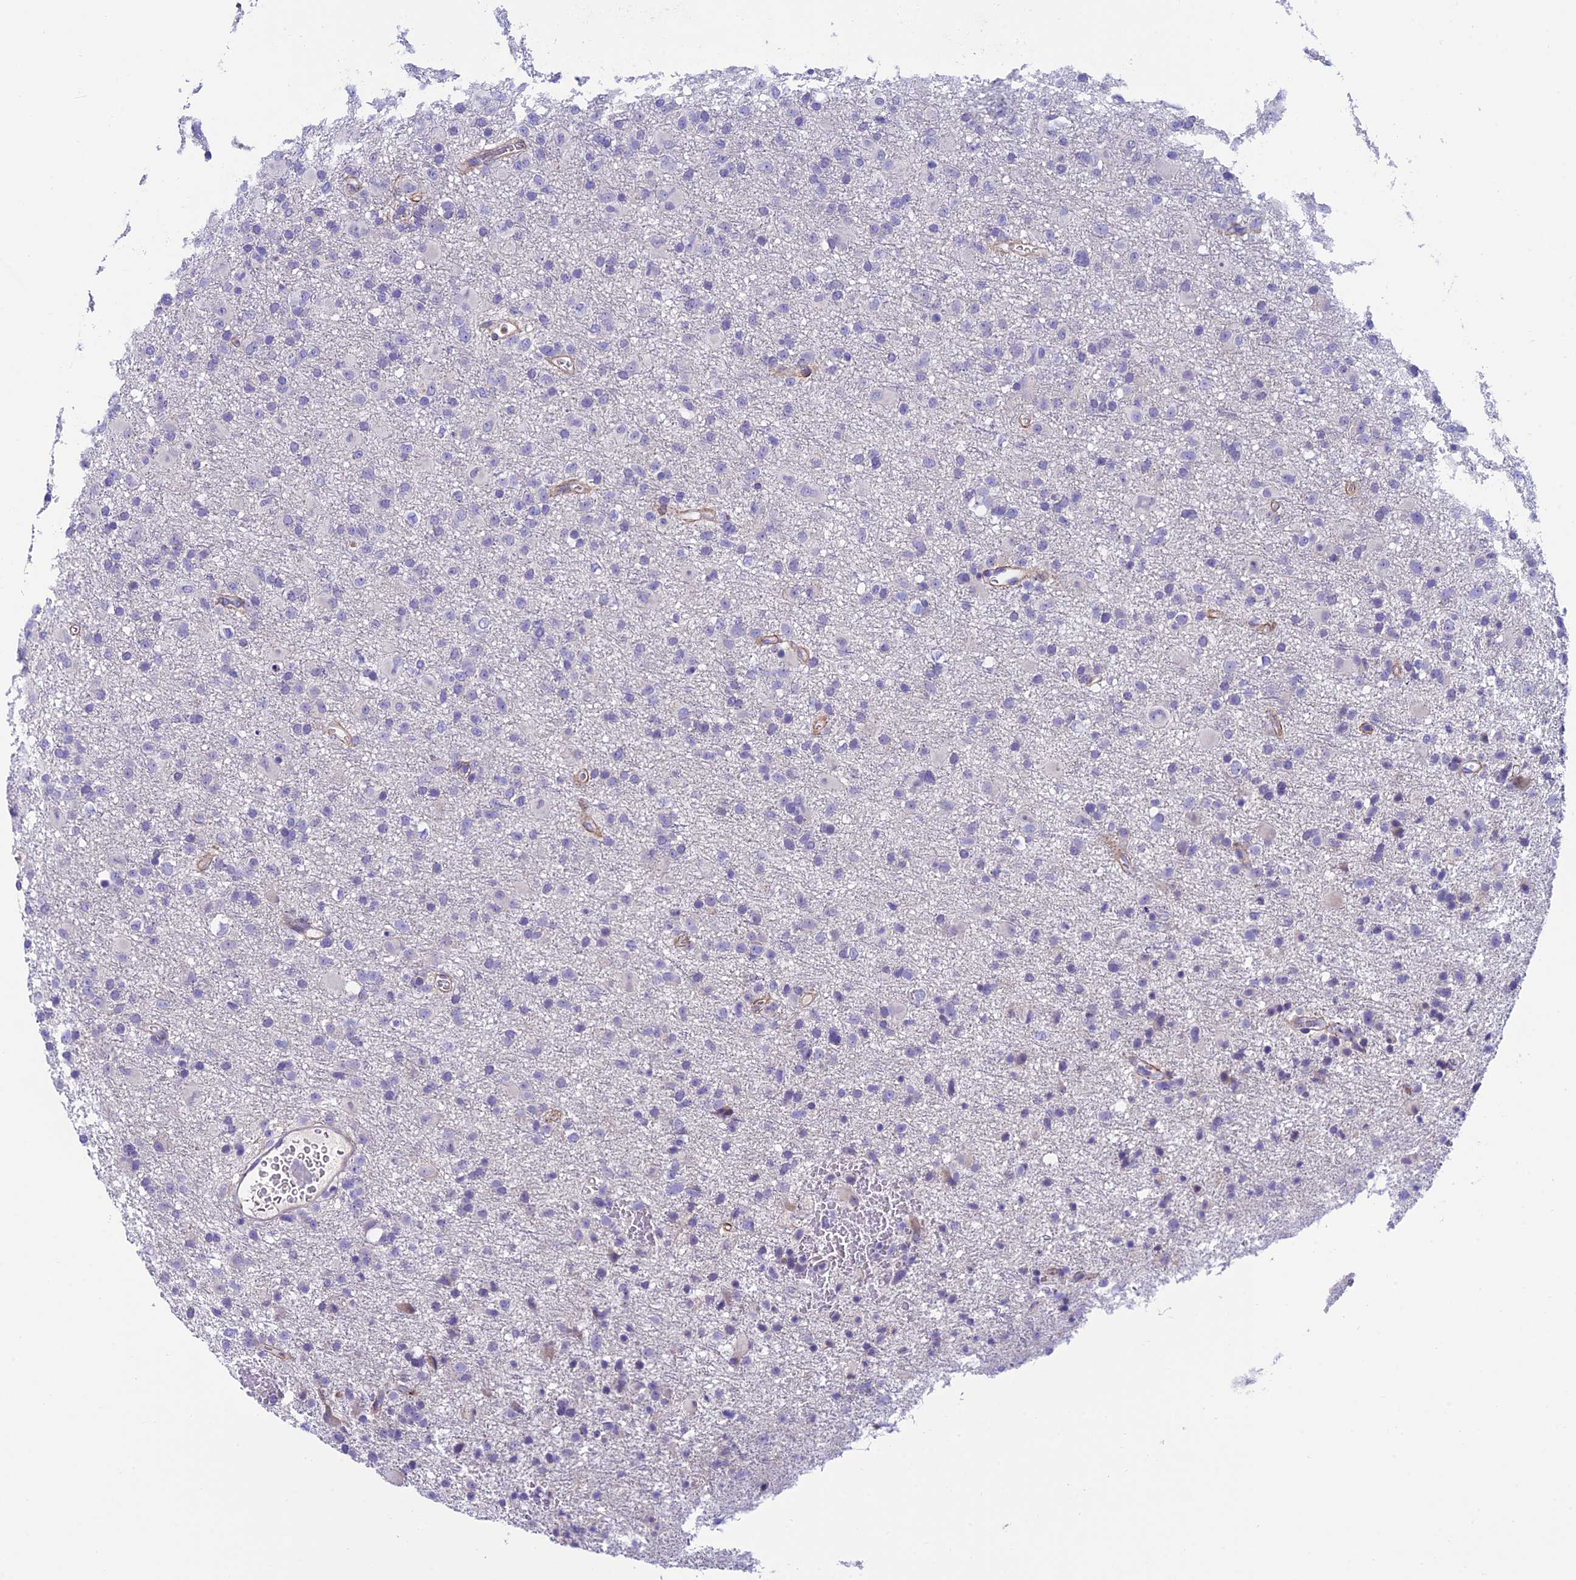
{"staining": {"intensity": "negative", "quantity": "none", "location": "none"}, "tissue": "glioma", "cell_type": "Tumor cells", "image_type": "cancer", "snomed": [{"axis": "morphology", "description": "Glioma, malignant, Low grade"}, {"axis": "topography", "description": "Brain"}], "caption": "This is an IHC histopathology image of malignant glioma (low-grade). There is no positivity in tumor cells.", "gene": "MACIR", "patient": {"sex": "male", "age": 65}}